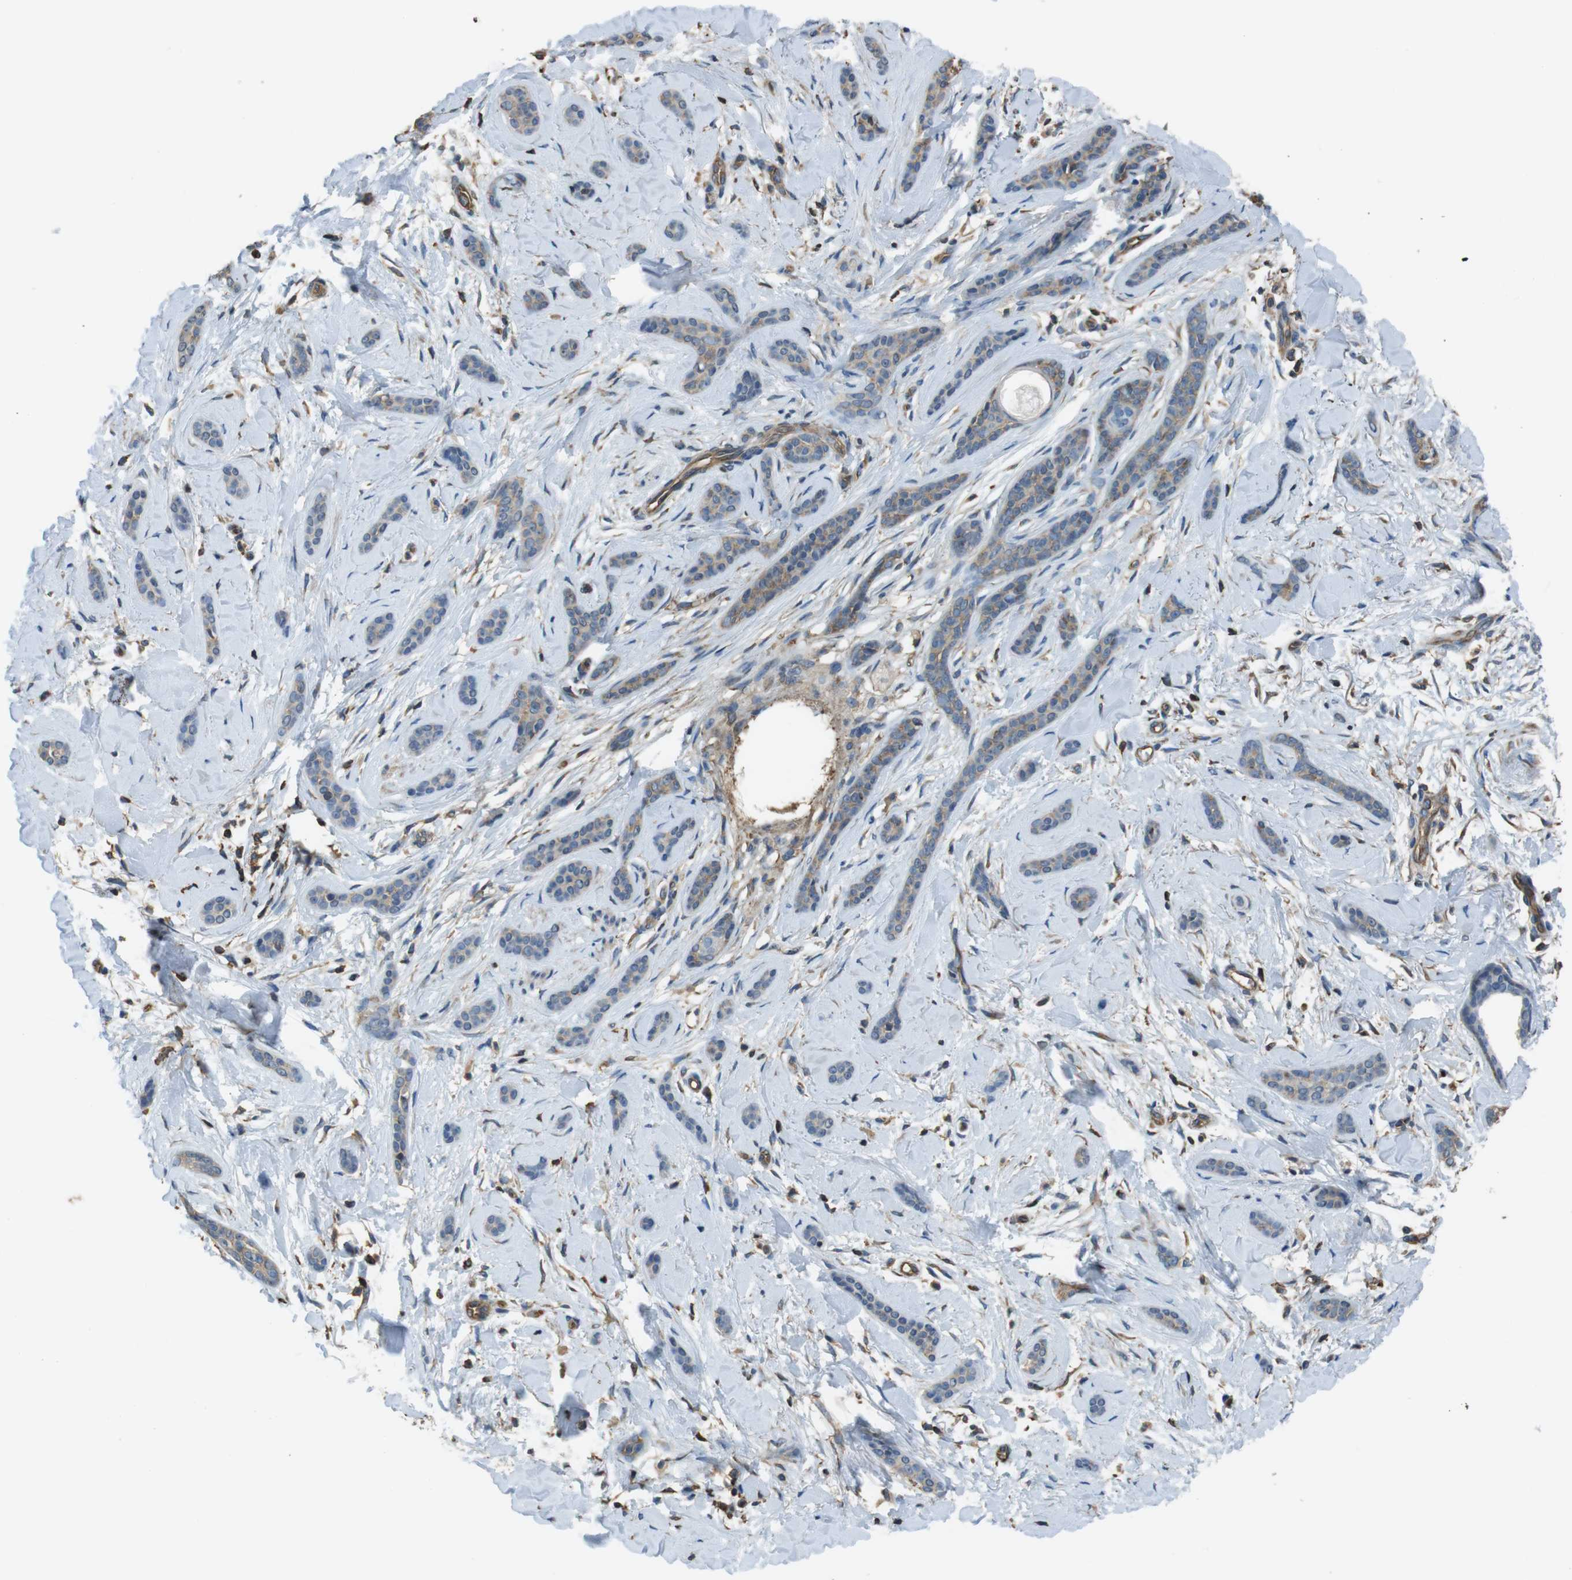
{"staining": {"intensity": "weak", "quantity": ">75%", "location": "cytoplasmic/membranous"}, "tissue": "skin cancer", "cell_type": "Tumor cells", "image_type": "cancer", "snomed": [{"axis": "morphology", "description": "Basal cell carcinoma"}, {"axis": "morphology", "description": "Adnexal tumor, benign"}, {"axis": "topography", "description": "Skin"}], "caption": "This histopathology image reveals immunohistochemistry staining of human skin benign adnexal tumor, with low weak cytoplasmic/membranous positivity in about >75% of tumor cells.", "gene": "FCAR", "patient": {"sex": "female", "age": 42}}